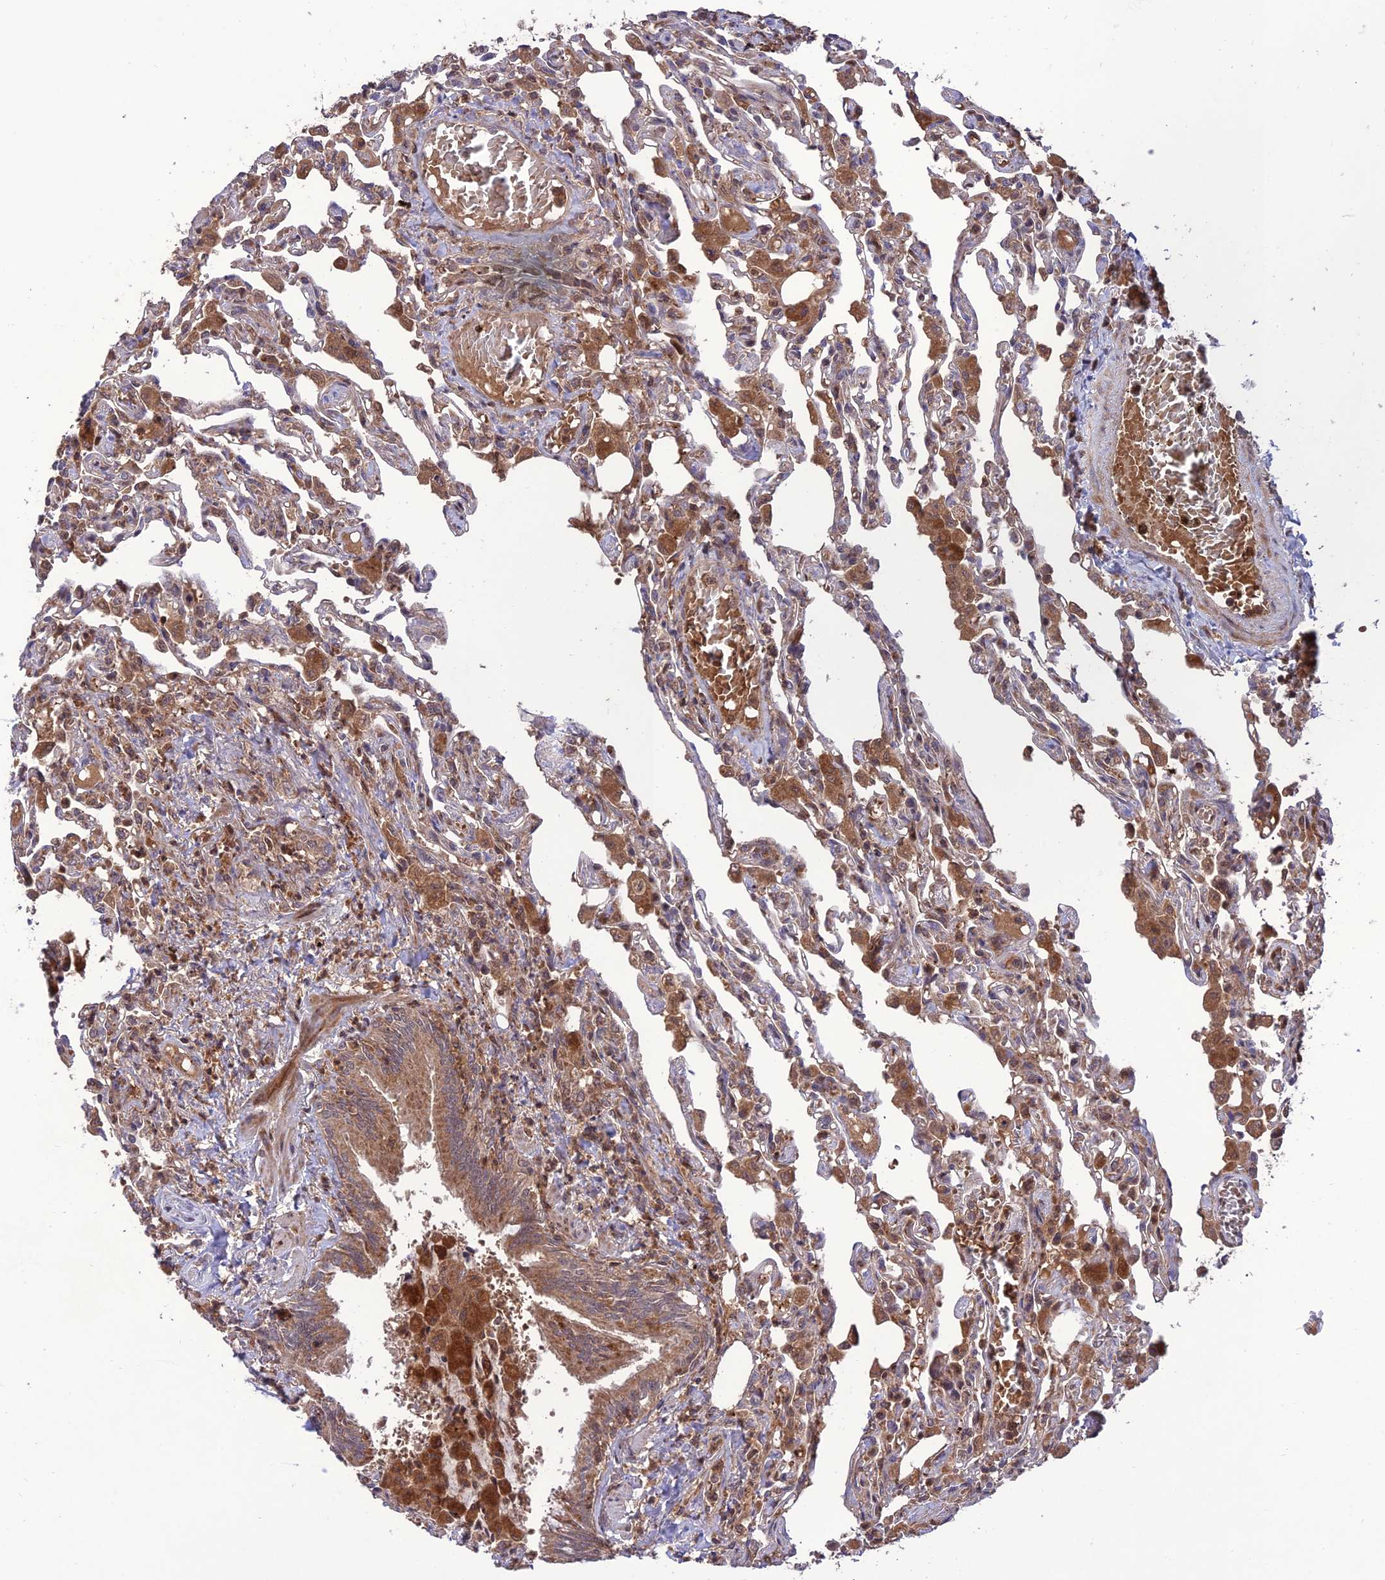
{"staining": {"intensity": "negative", "quantity": "none", "location": "none"}, "tissue": "lung", "cell_type": "Alveolar cells", "image_type": "normal", "snomed": [{"axis": "morphology", "description": "Normal tissue, NOS"}, {"axis": "topography", "description": "Bronchus"}, {"axis": "topography", "description": "Lung"}], "caption": "This is an immunohistochemistry (IHC) image of unremarkable human lung. There is no expression in alveolar cells.", "gene": "NDUFC1", "patient": {"sex": "female", "age": 49}}